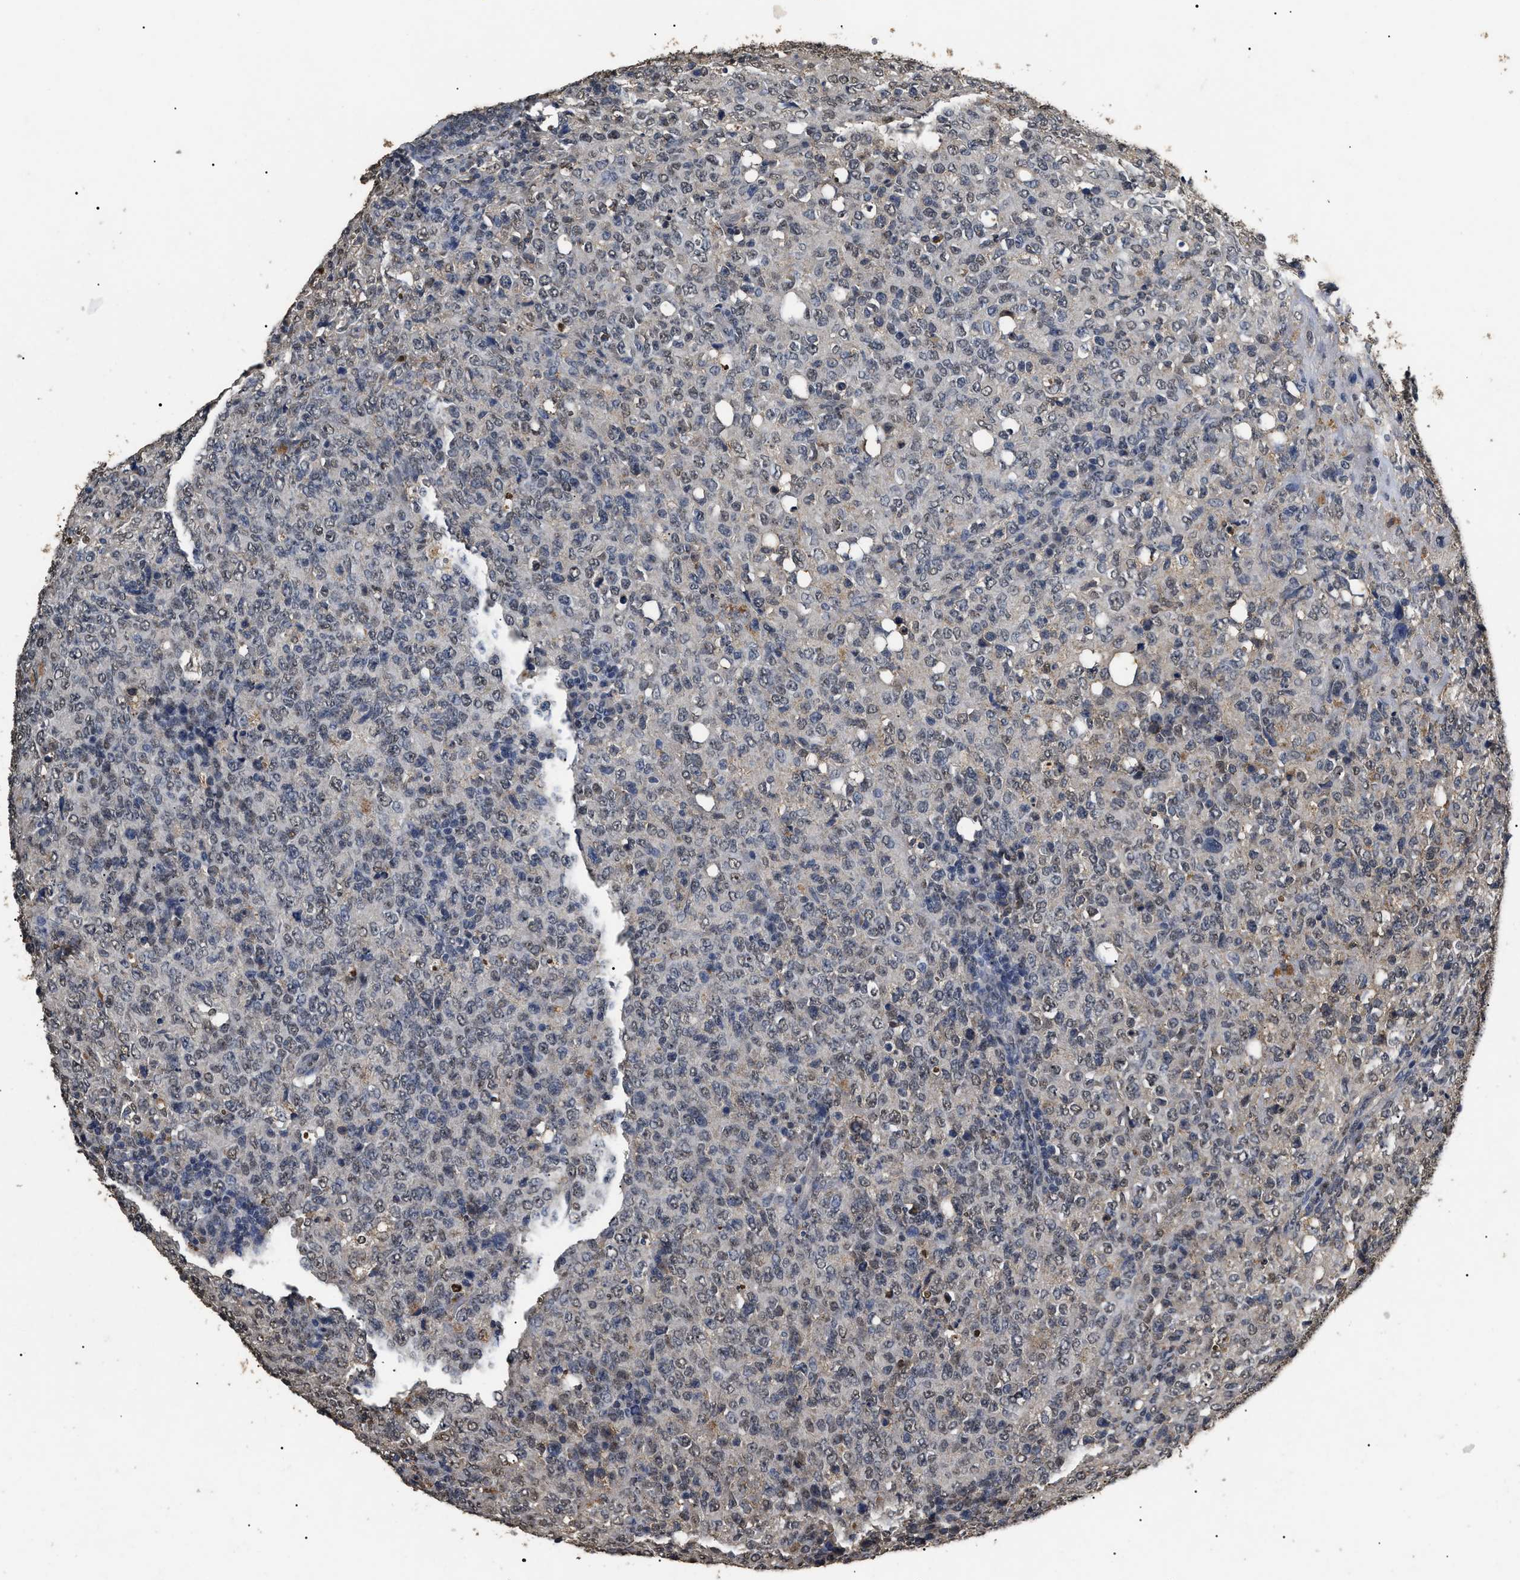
{"staining": {"intensity": "weak", "quantity": "<25%", "location": "nuclear"}, "tissue": "lymphoma", "cell_type": "Tumor cells", "image_type": "cancer", "snomed": [{"axis": "morphology", "description": "Malignant lymphoma, non-Hodgkin's type, High grade"}, {"axis": "topography", "description": "Tonsil"}], "caption": "This is an IHC photomicrograph of high-grade malignant lymphoma, non-Hodgkin's type. There is no positivity in tumor cells.", "gene": "ANP32E", "patient": {"sex": "female", "age": 36}}